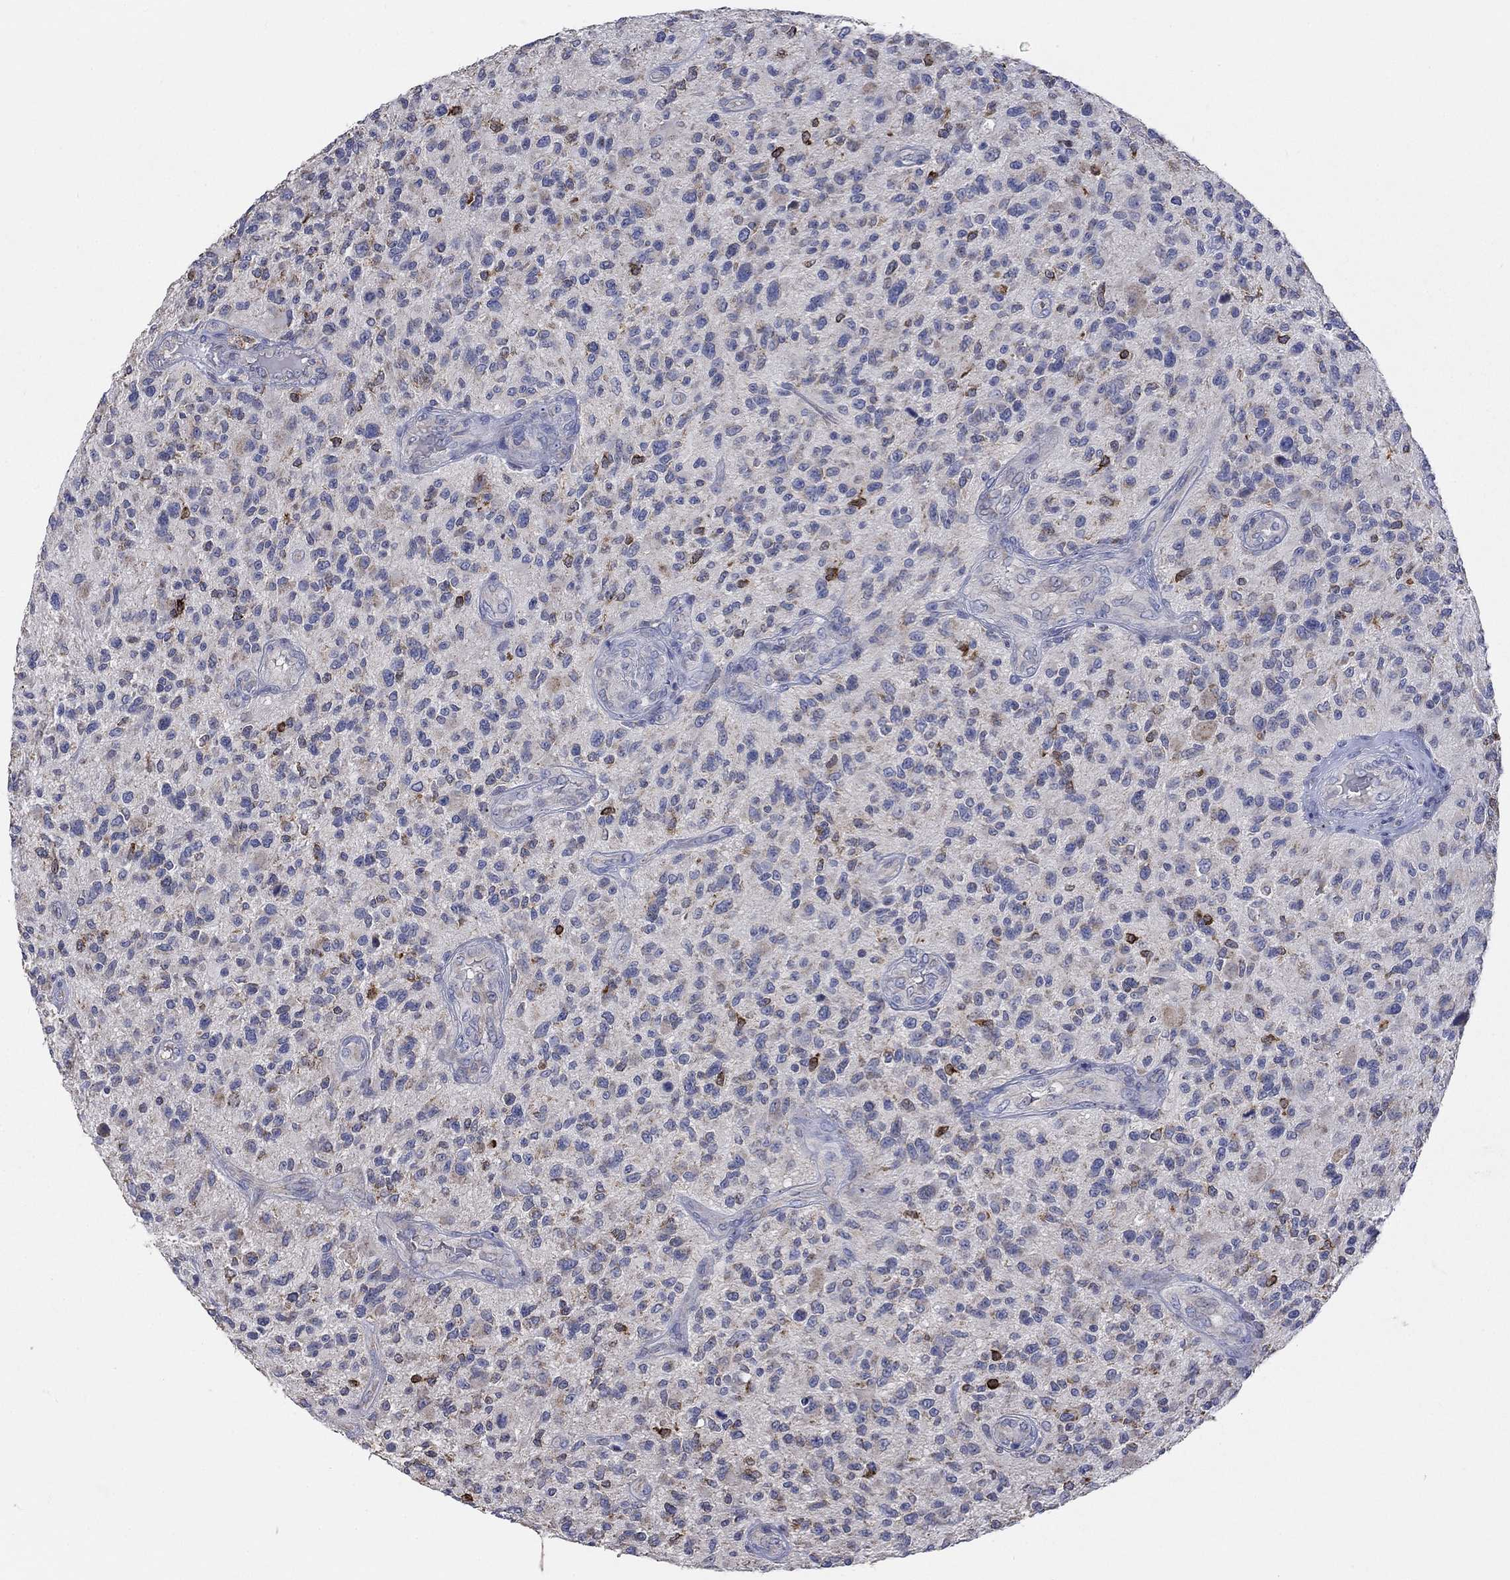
{"staining": {"intensity": "strong", "quantity": "<25%", "location": "cytoplasmic/membranous"}, "tissue": "glioma", "cell_type": "Tumor cells", "image_type": "cancer", "snomed": [{"axis": "morphology", "description": "Glioma, malignant, High grade"}, {"axis": "topography", "description": "Brain"}], "caption": "A medium amount of strong cytoplasmic/membranous positivity is seen in approximately <25% of tumor cells in high-grade glioma (malignant) tissue.", "gene": "UGT8", "patient": {"sex": "male", "age": 47}}